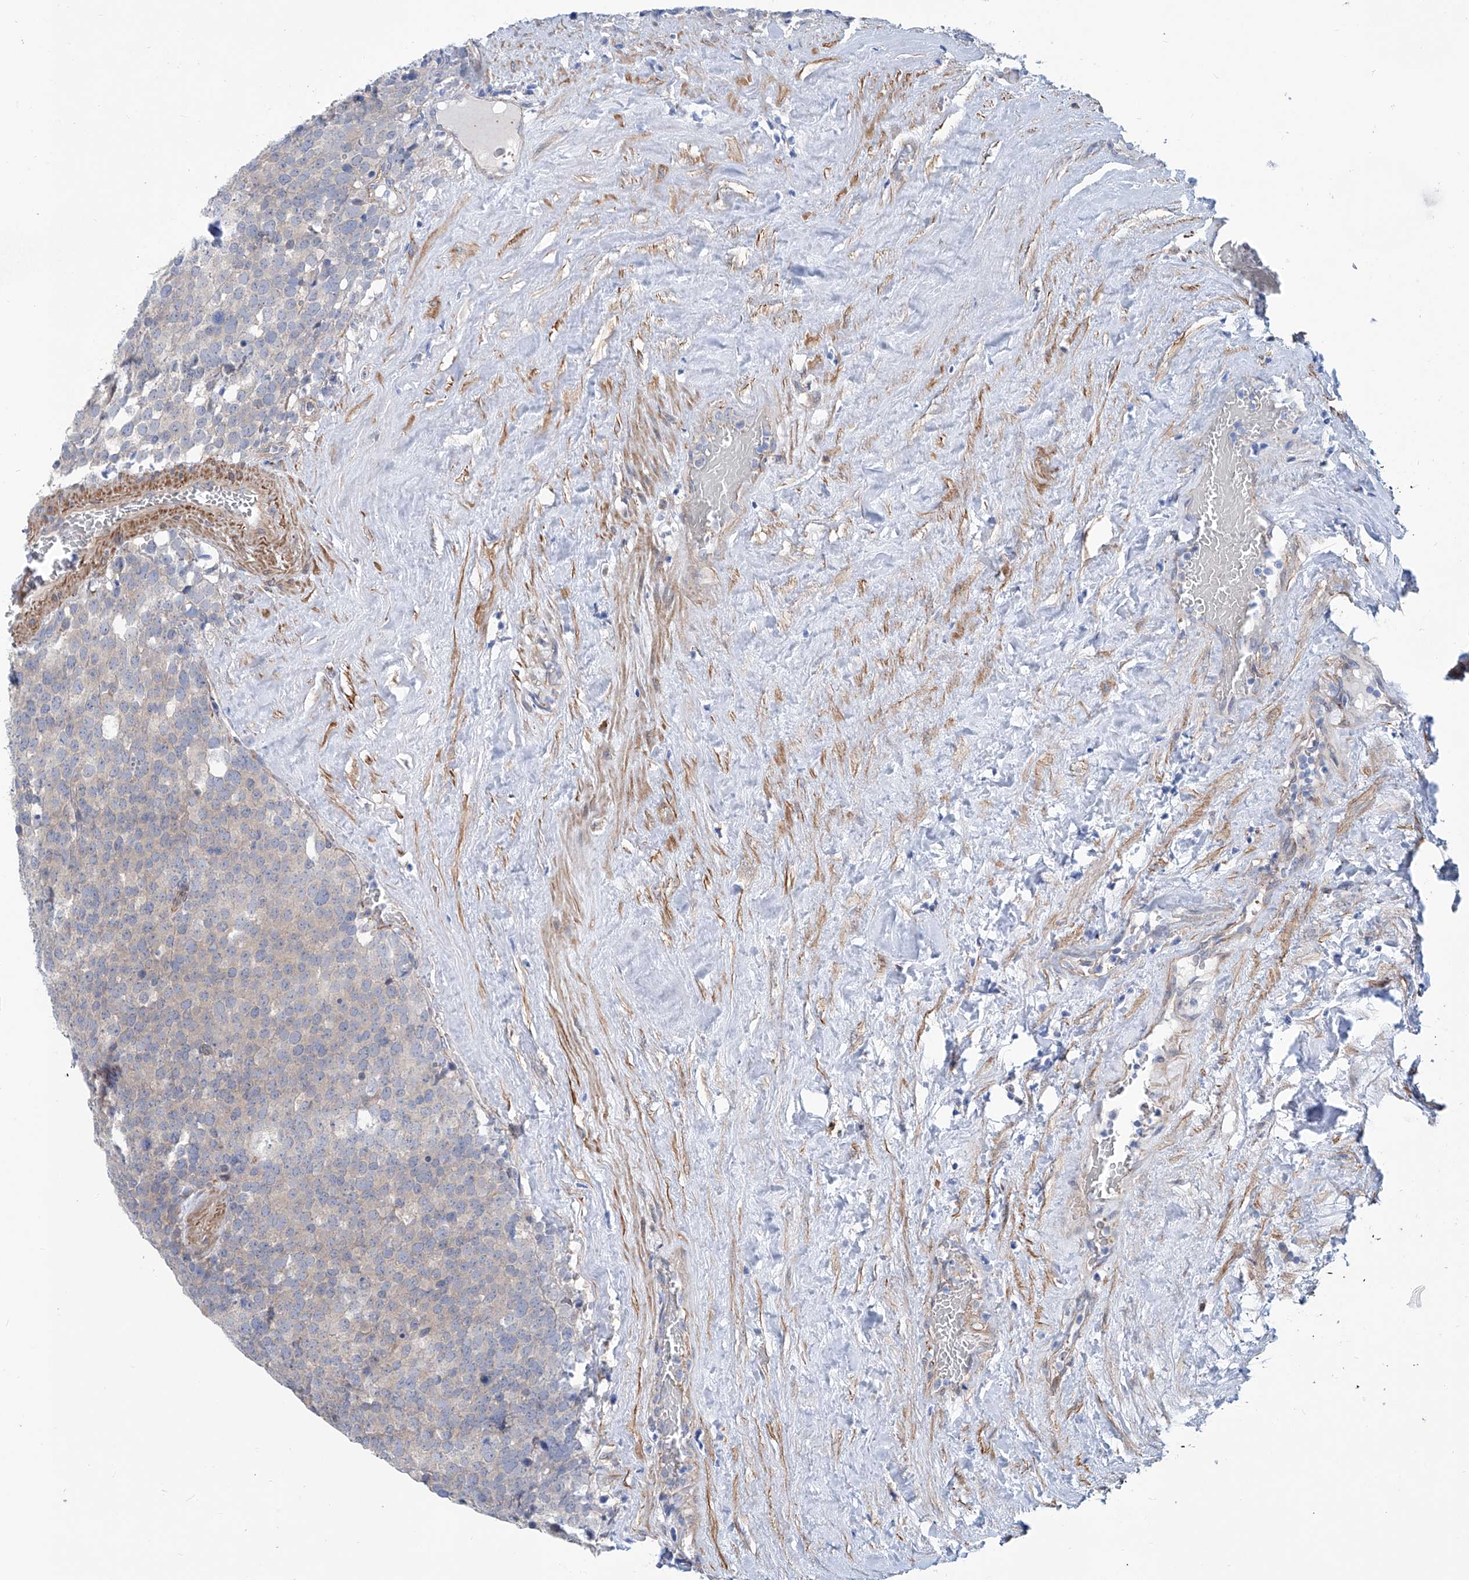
{"staining": {"intensity": "negative", "quantity": "none", "location": "none"}, "tissue": "testis cancer", "cell_type": "Tumor cells", "image_type": "cancer", "snomed": [{"axis": "morphology", "description": "Seminoma, NOS"}, {"axis": "topography", "description": "Testis"}], "caption": "Immunohistochemistry photomicrograph of neoplastic tissue: human seminoma (testis) stained with DAB (3,3'-diaminobenzidine) exhibits no significant protein expression in tumor cells.", "gene": "TNN", "patient": {"sex": "male", "age": 71}}